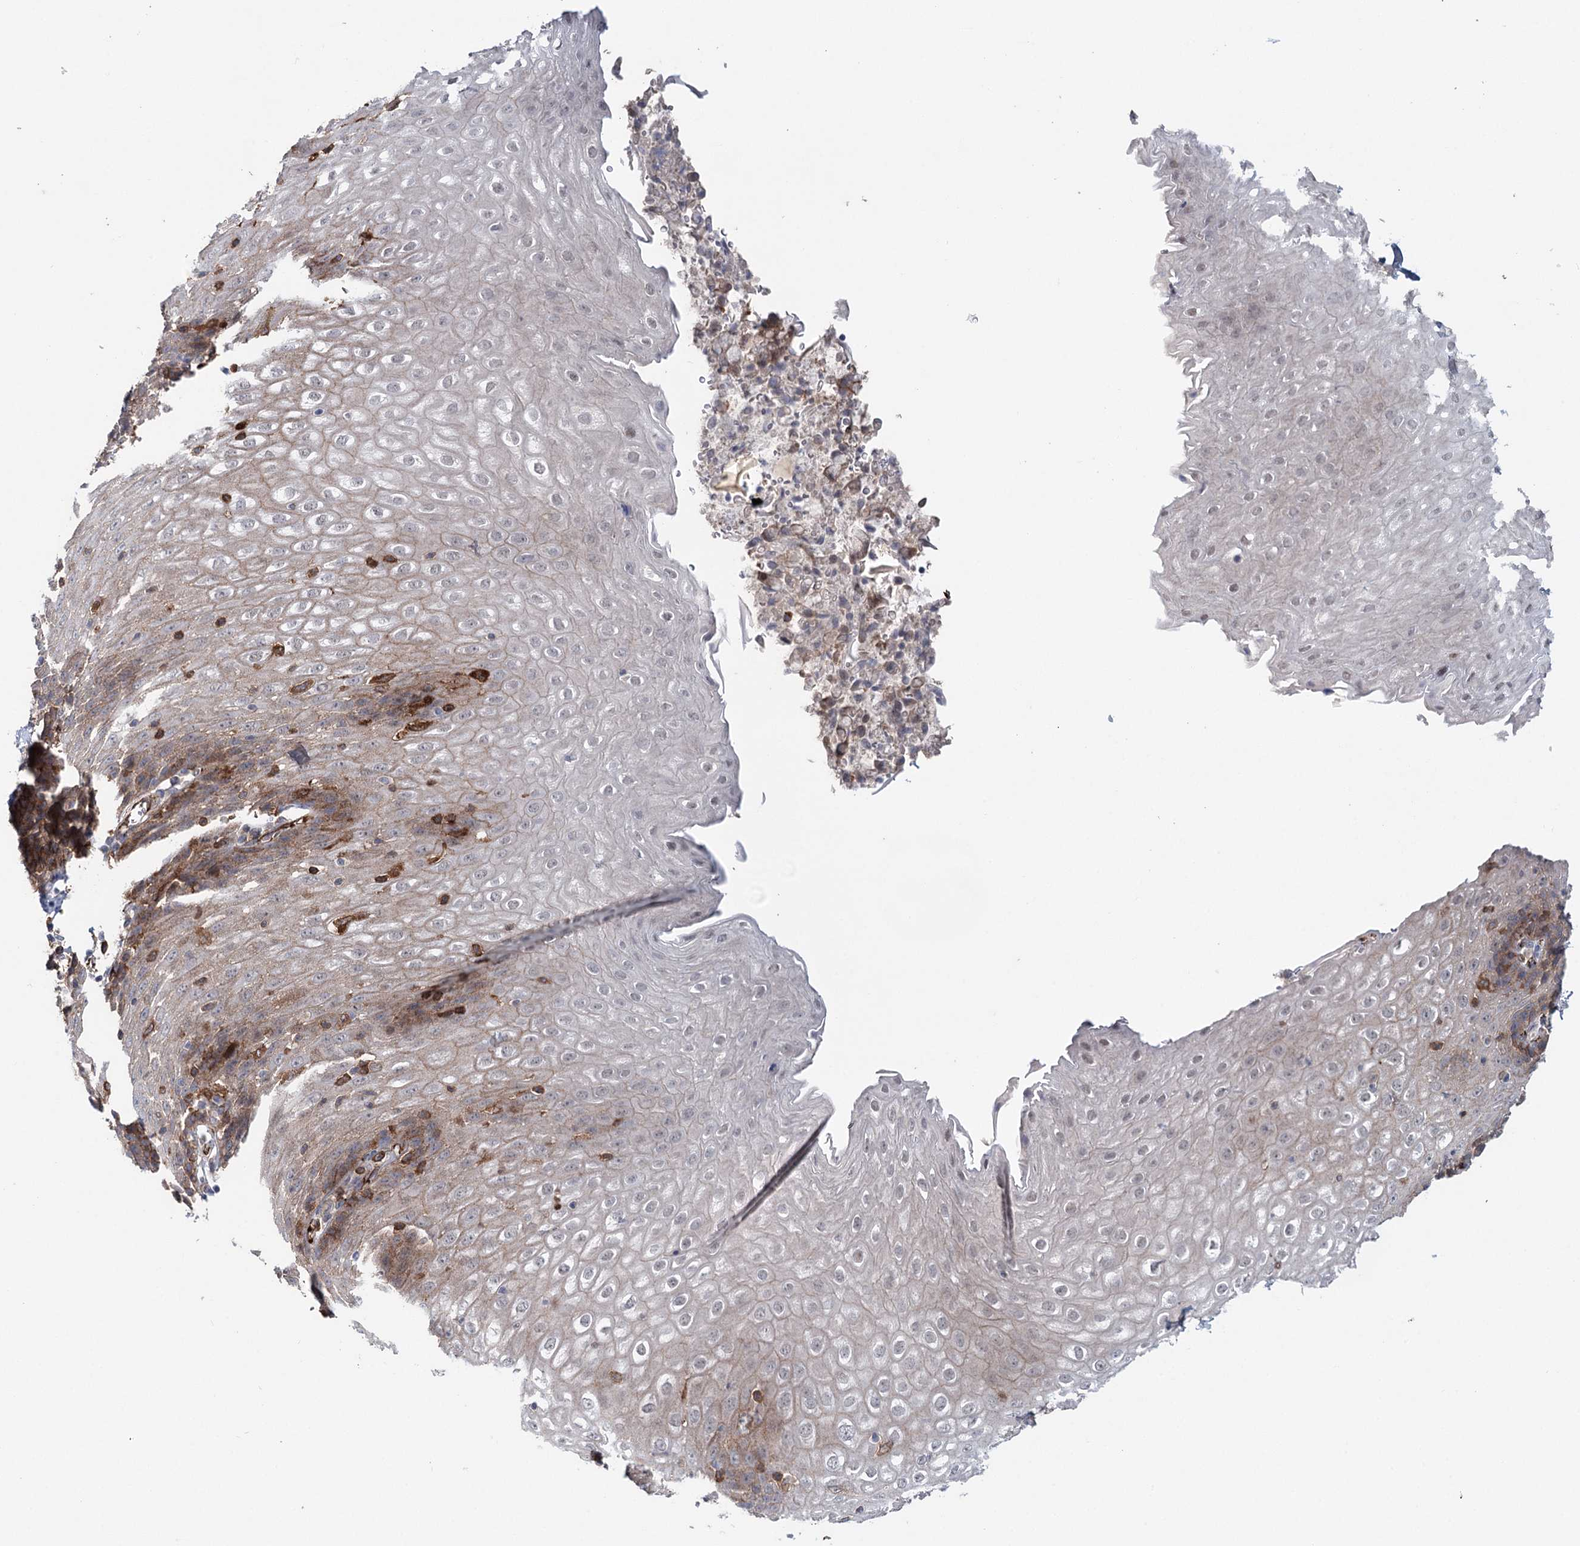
{"staining": {"intensity": "moderate", "quantity": "25%-75%", "location": "cytoplasmic/membranous"}, "tissue": "esophagus", "cell_type": "Squamous epithelial cells", "image_type": "normal", "snomed": [{"axis": "morphology", "description": "Normal tissue, NOS"}, {"axis": "topography", "description": "Esophagus"}], "caption": "Immunohistochemical staining of unremarkable esophagus reveals medium levels of moderate cytoplasmic/membranous expression in approximately 25%-75% of squamous epithelial cells.", "gene": "PKP4", "patient": {"sex": "female", "age": 61}}